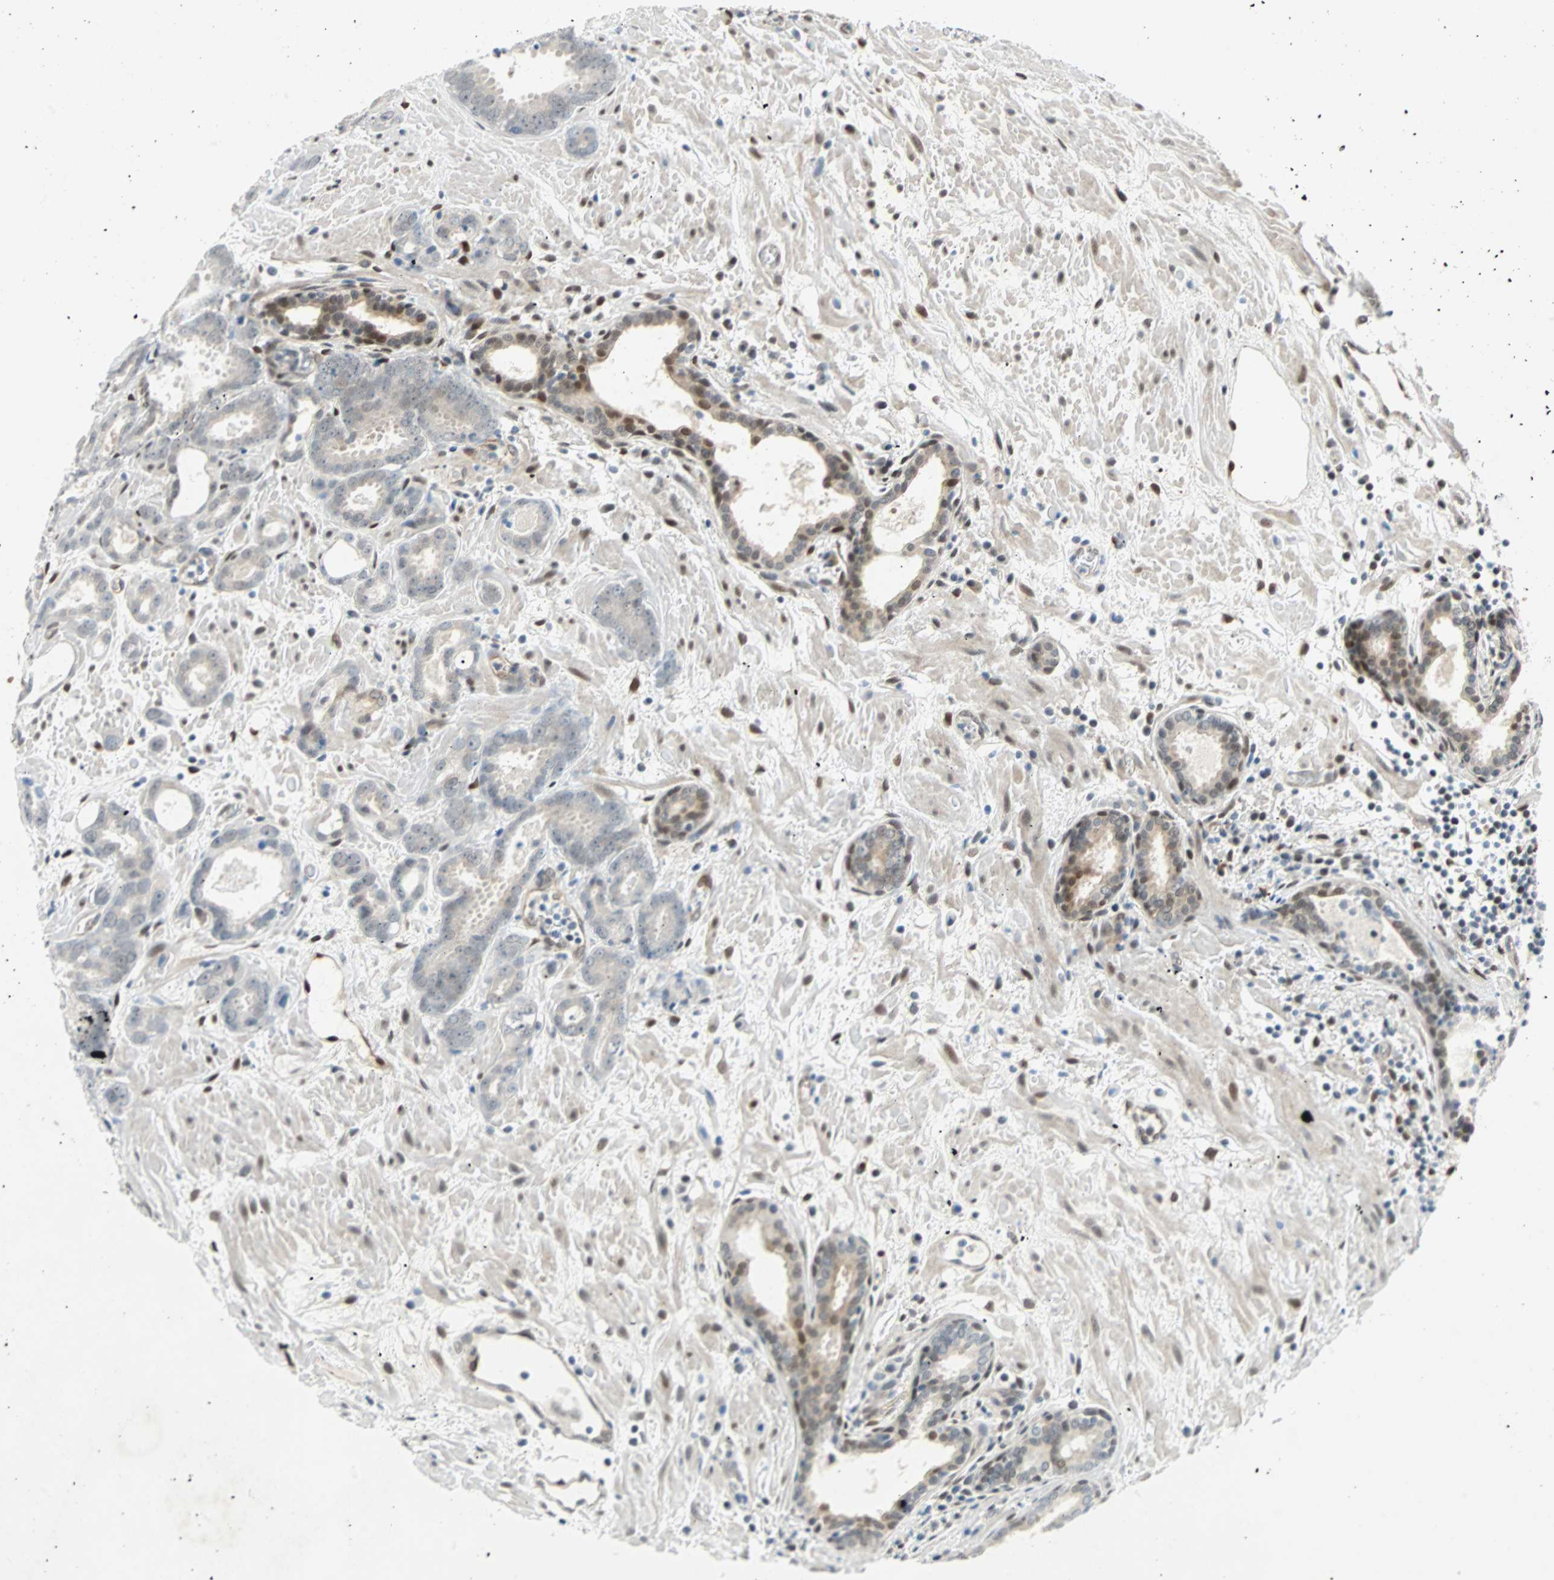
{"staining": {"intensity": "moderate", "quantity": "<25%", "location": "nuclear"}, "tissue": "prostate cancer", "cell_type": "Tumor cells", "image_type": "cancer", "snomed": [{"axis": "morphology", "description": "Adenocarcinoma, Low grade"}, {"axis": "topography", "description": "Prostate"}], "caption": "The histopathology image displays staining of prostate adenocarcinoma (low-grade), revealing moderate nuclear protein staining (brown color) within tumor cells. The staining was performed using DAB to visualize the protein expression in brown, while the nuclei were stained in blue with hematoxylin (Magnification: 20x).", "gene": "WWTR1", "patient": {"sex": "male", "age": 57}}